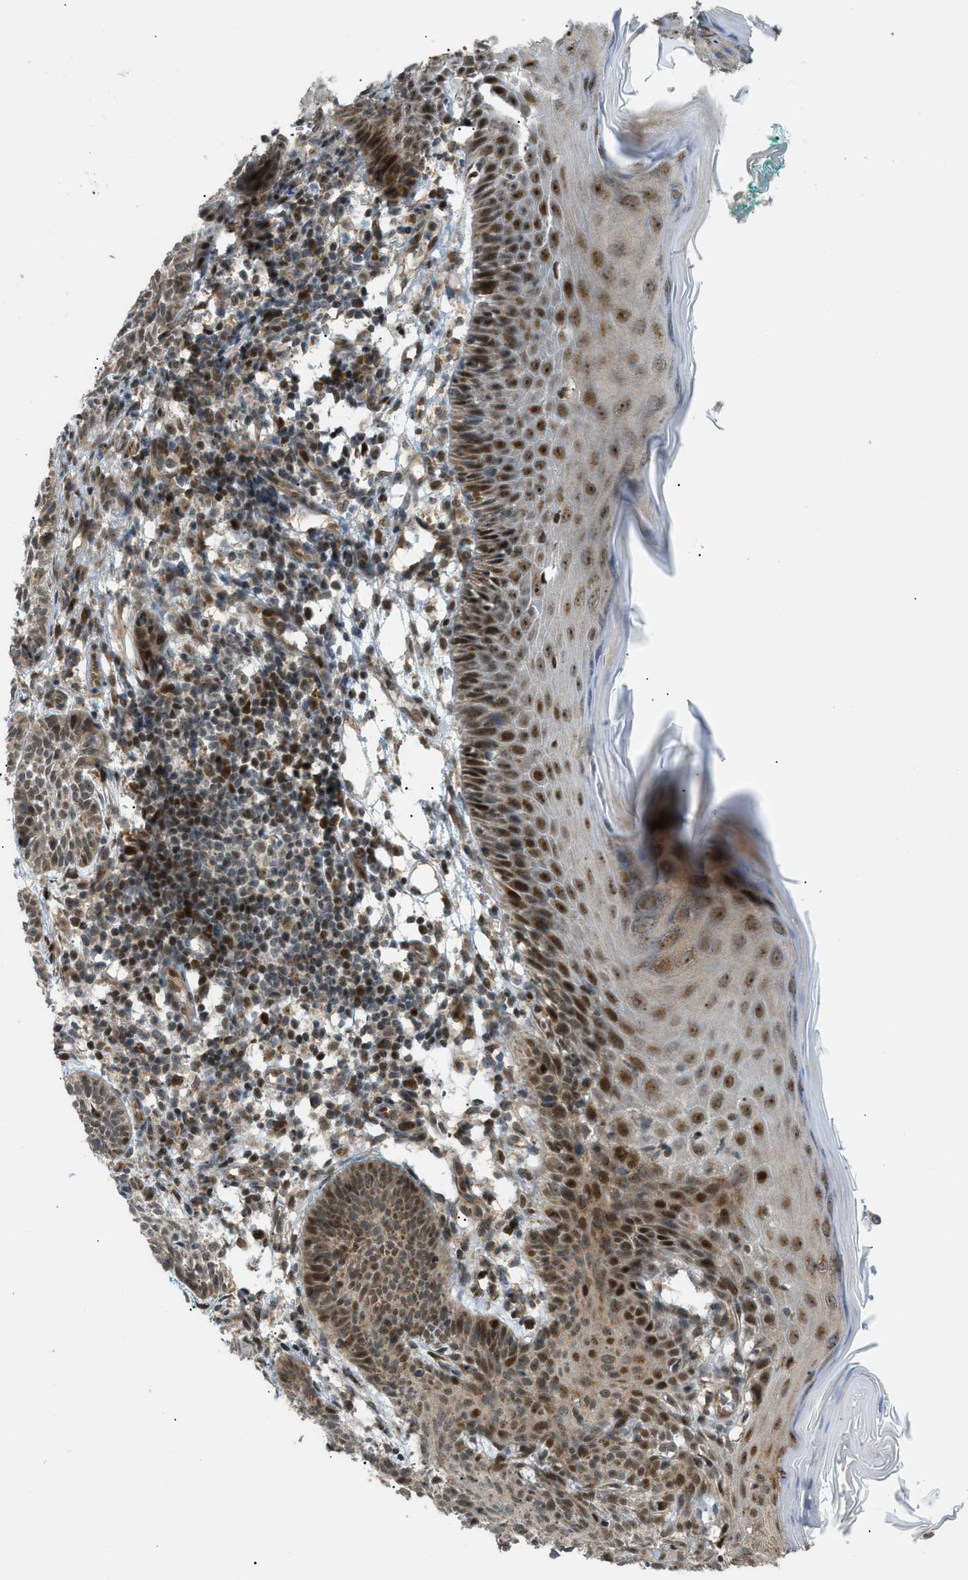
{"staining": {"intensity": "strong", "quantity": ">75%", "location": "cytoplasmic/membranous,nuclear"}, "tissue": "skin cancer", "cell_type": "Tumor cells", "image_type": "cancer", "snomed": [{"axis": "morphology", "description": "Basal cell carcinoma"}, {"axis": "topography", "description": "Skin"}], "caption": "Protein staining of skin basal cell carcinoma tissue demonstrates strong cytoplasmic/membranous and nuclear positivity in approximately >75% of tumor cells.", "gene": "CCDC186", "patient": {"sex": "male", "age": 60}}